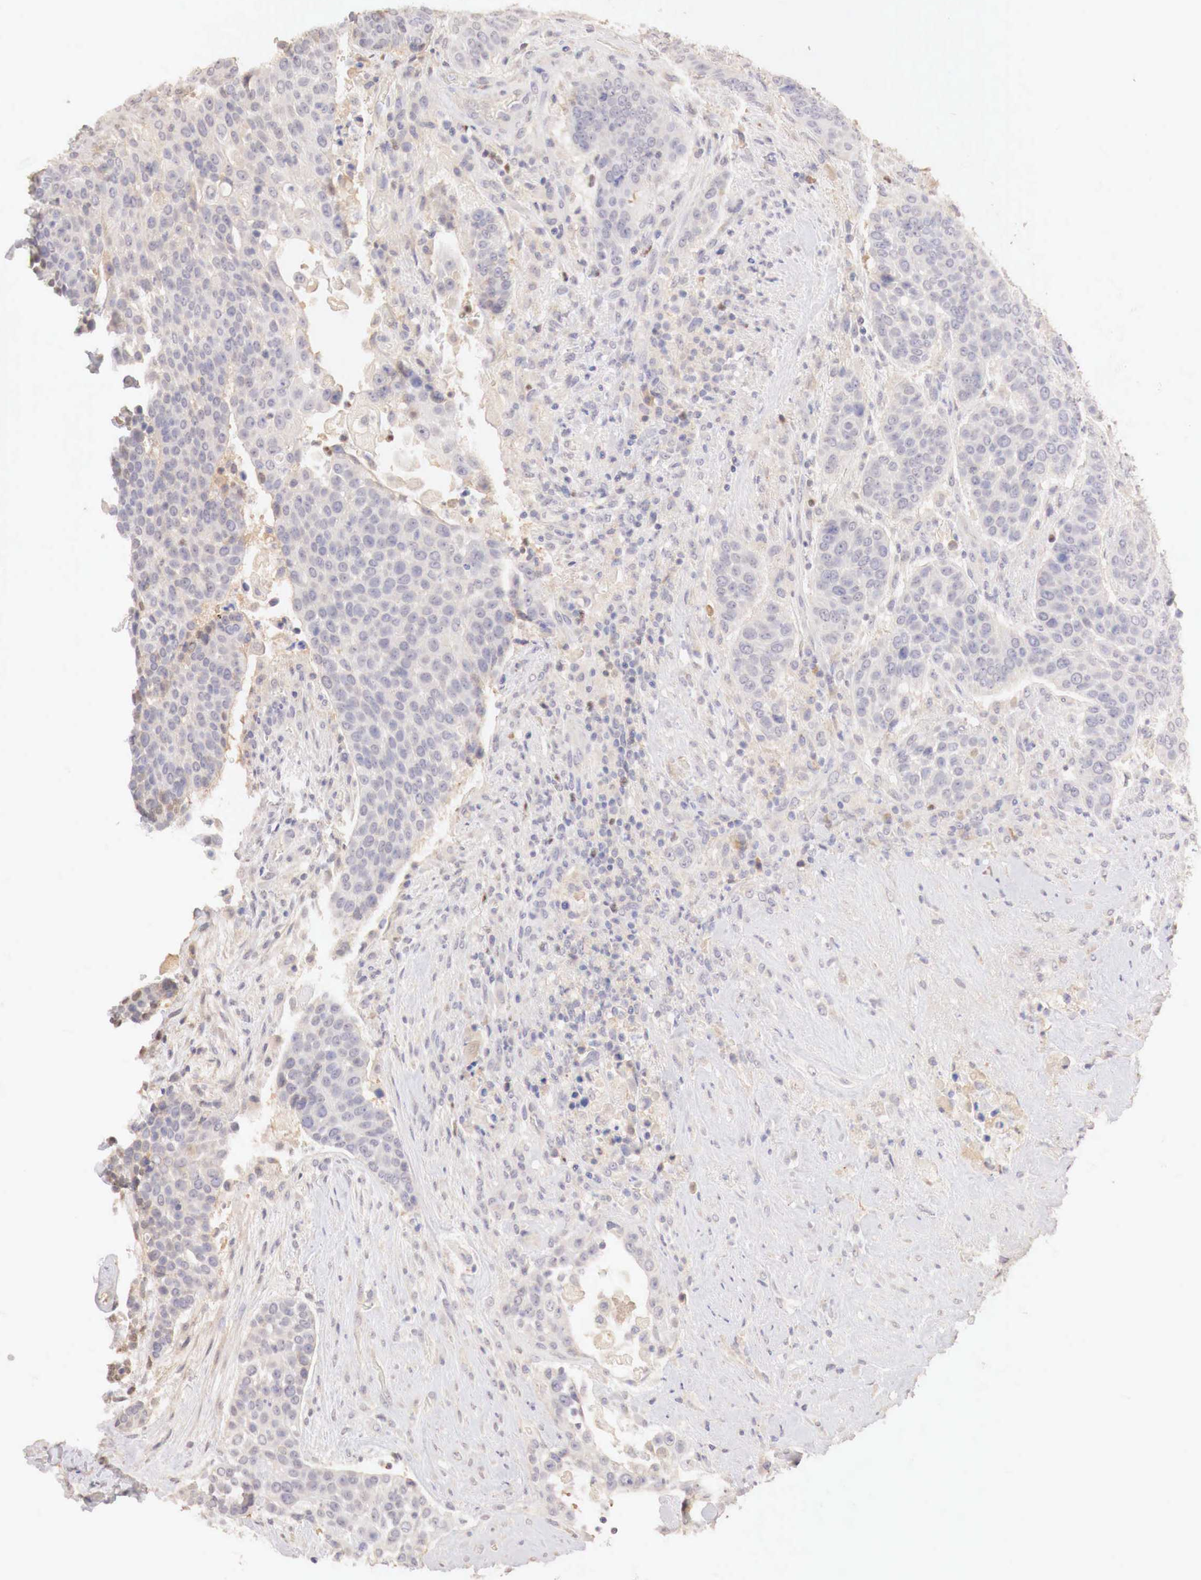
{"staining": {"intensity": "negative", "quantity": "none", "location": "none"}, "tissue": "urothelial cancer", "cell_type": "Tumor cells", "image_type": "cancer", "snomed": [{"axis": "morphology", "description": "Urothelial carcinoma, High grade"}, {"axis": "topography", "description": "Urinary bladder"}], "caption": "There is no significant positivity in tumor cells of urothelial carcinoma (high-grade). (DAB (3,3'-diaminobenzidine) IHC visualized using brightfield microscopy, high magnification).", "gene": "GATA1", "patient": {"sex": "male", "age": 74}}